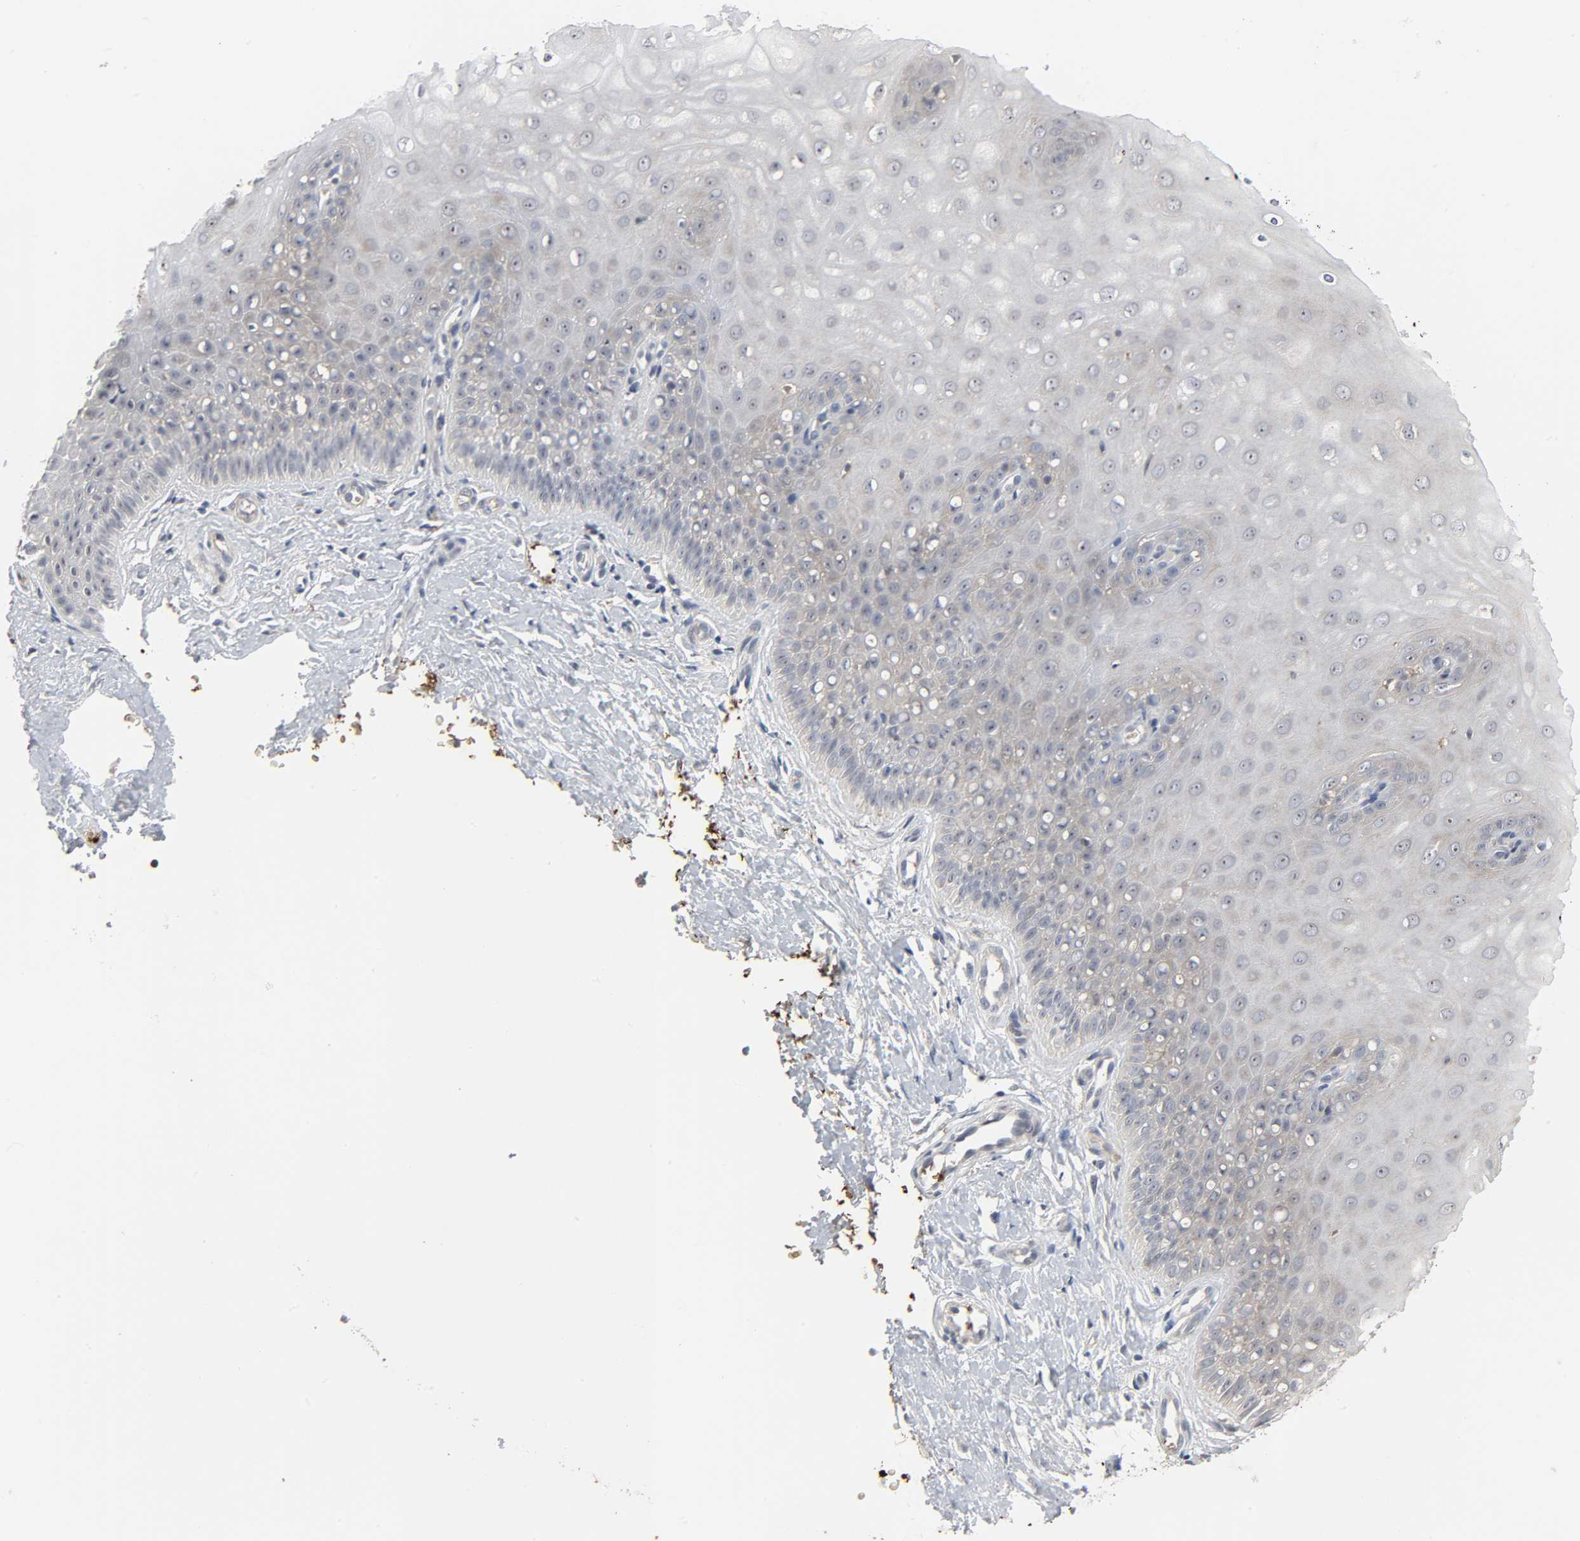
{"staining": {"intensity": "moderate", "quantity": ">75%", "location": "cytoplasmic/membranous"}, "tissue": "cervix", "cell_type": "Glandular cells", "image_type": "normal", "snomed": [{"axis": "morphology", "description": "Normal tissue, NOS"}, {"axis": "topography", "description": "Cervix"}], "caption": "A photomicrograph showing moderate cytoplasmic/membranous positivity in about >75% of glandular cells in normal cervix, as visualized by brown immunohistochemical staining.", "gene": "PLEKHA2", "patient": {"sex": "female", "age": 55}}